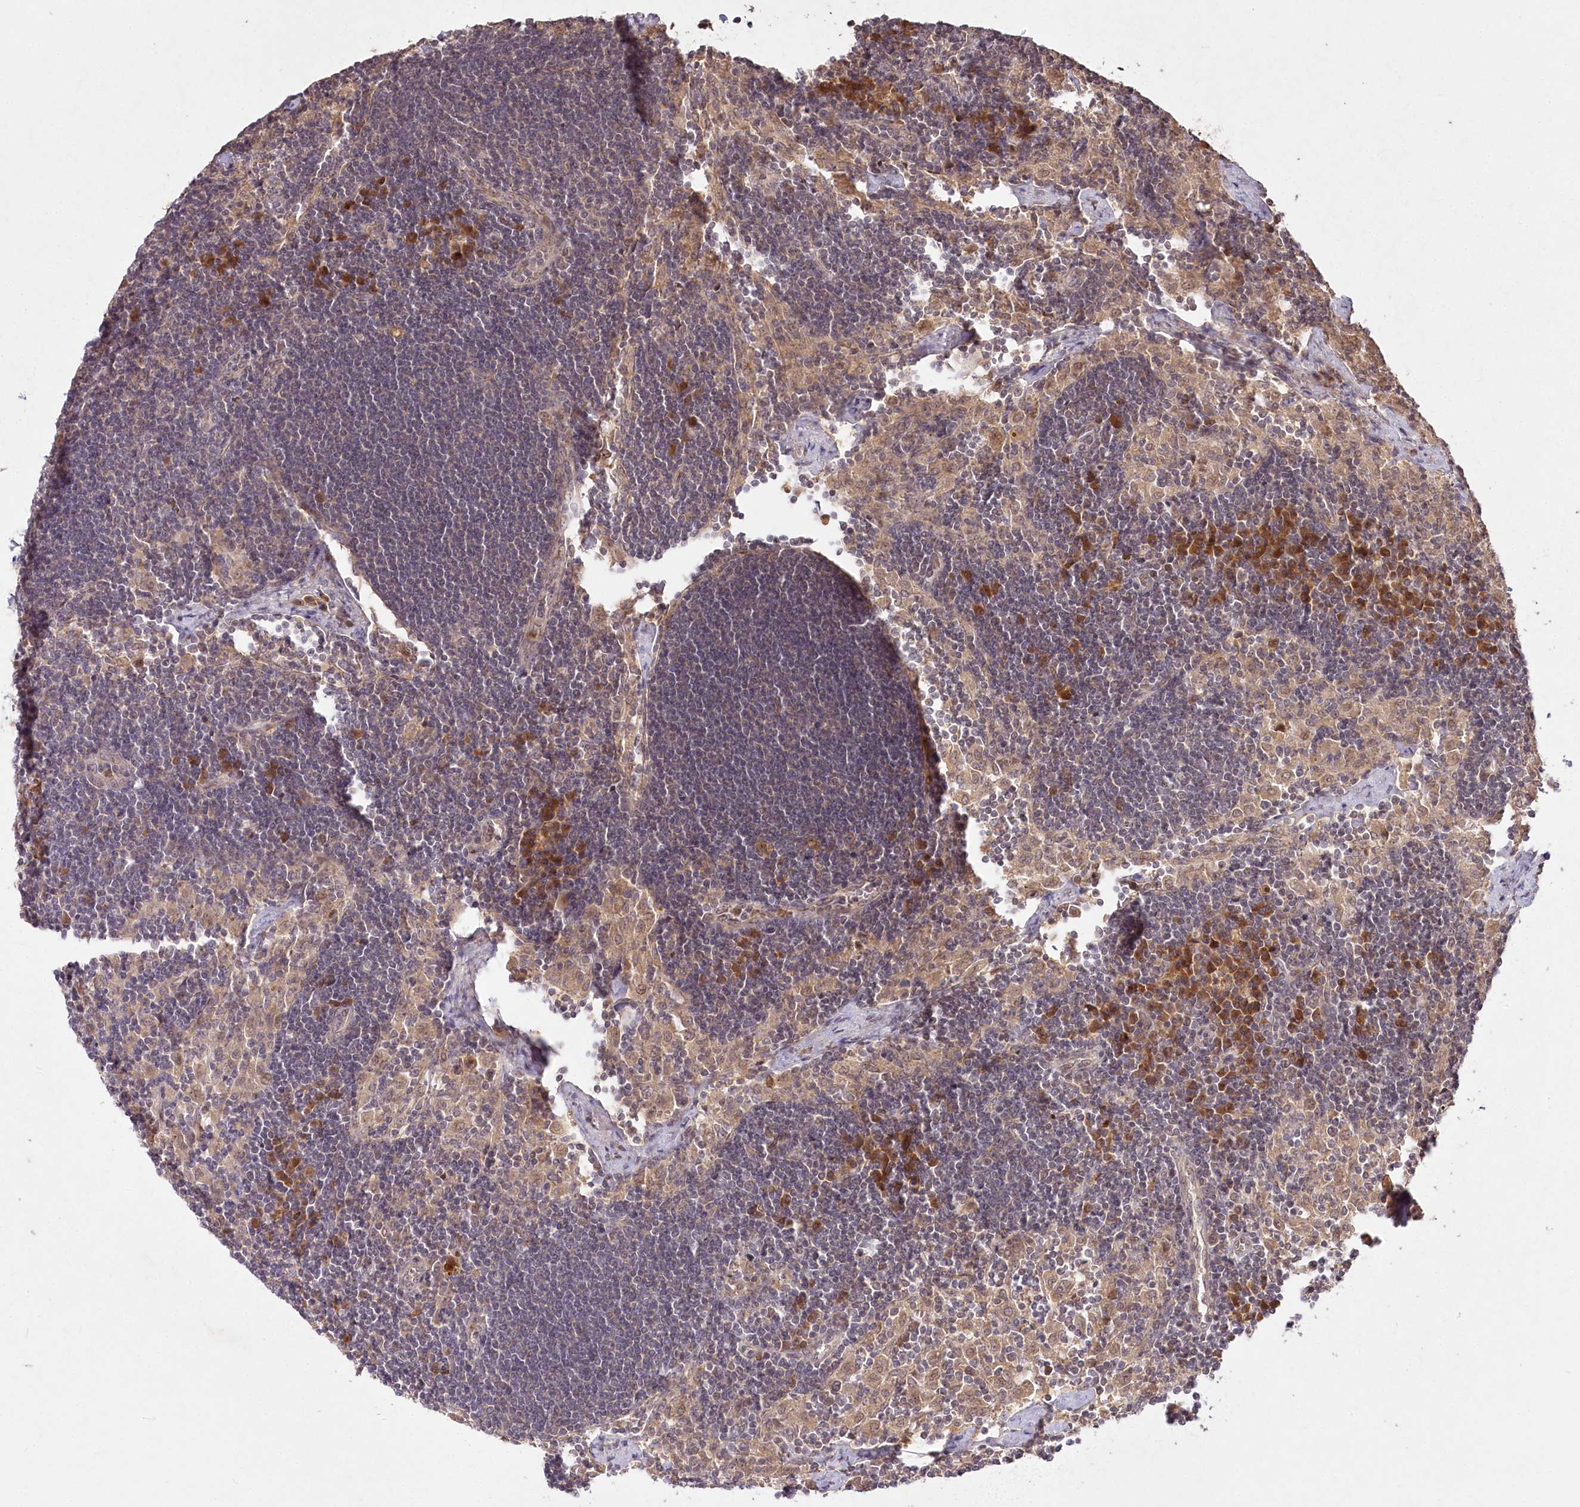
{"staining": {"intensity": "weak", "quantity": "<25%", "location": "cytoplasmic/membranous"}, "tissue": "lymph node", "cell_type": "Germinal center cells", "image_type": "normal", "snomed": [{"axis": "morphology", "description": "Normal tissue, NOS"}, {"axis": "topography", "description": "Lymph node"}], "caption": "This is an IHC image of benign human lymph node. There is no staining in germinal center cells.", "gene": "IRAK1BP1", "patient": {"sex": "male", "age": 24}}